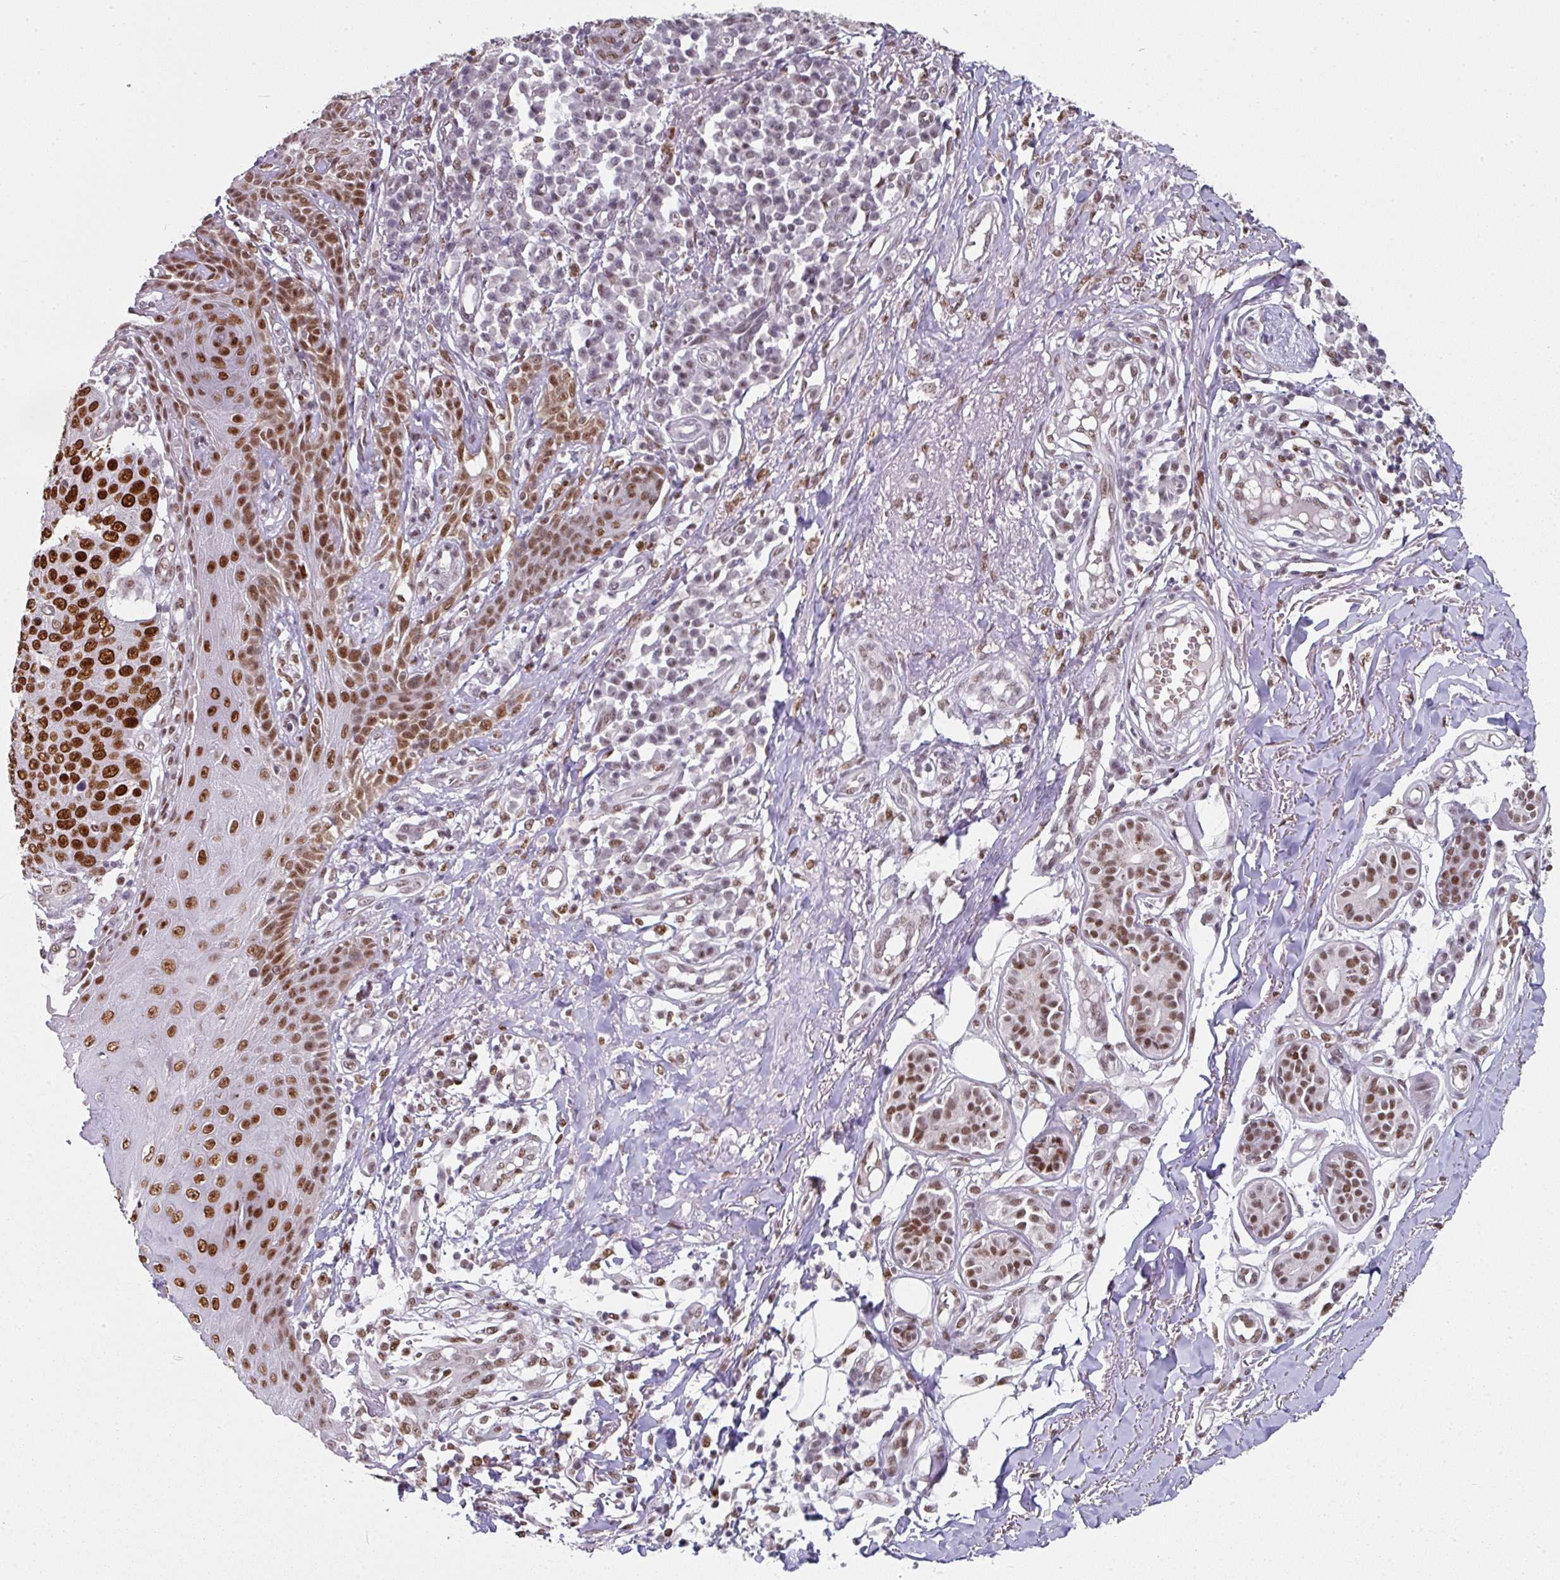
{"staining": {"intensity": "strong", "quantity": ">75%", "location": "nuclear"}, "tissue": "skin cancer", "cell_type": "Tumor cells", "image_type": "cancer", "snomed": [{"axis": "morphology", "description": "Squamous cell carcinoma, NOS"}, {"axis": "topography", "description": "Skin"}], "caption": "Protein analysis of squamous cell carcinoma (skin) tissue demonstrates strong nuclear positivity in about >75% of tumor cells. Nuclei are stained in blue.", "gene": "RAD50", "patient": {"sex": "male", "age": 71}}